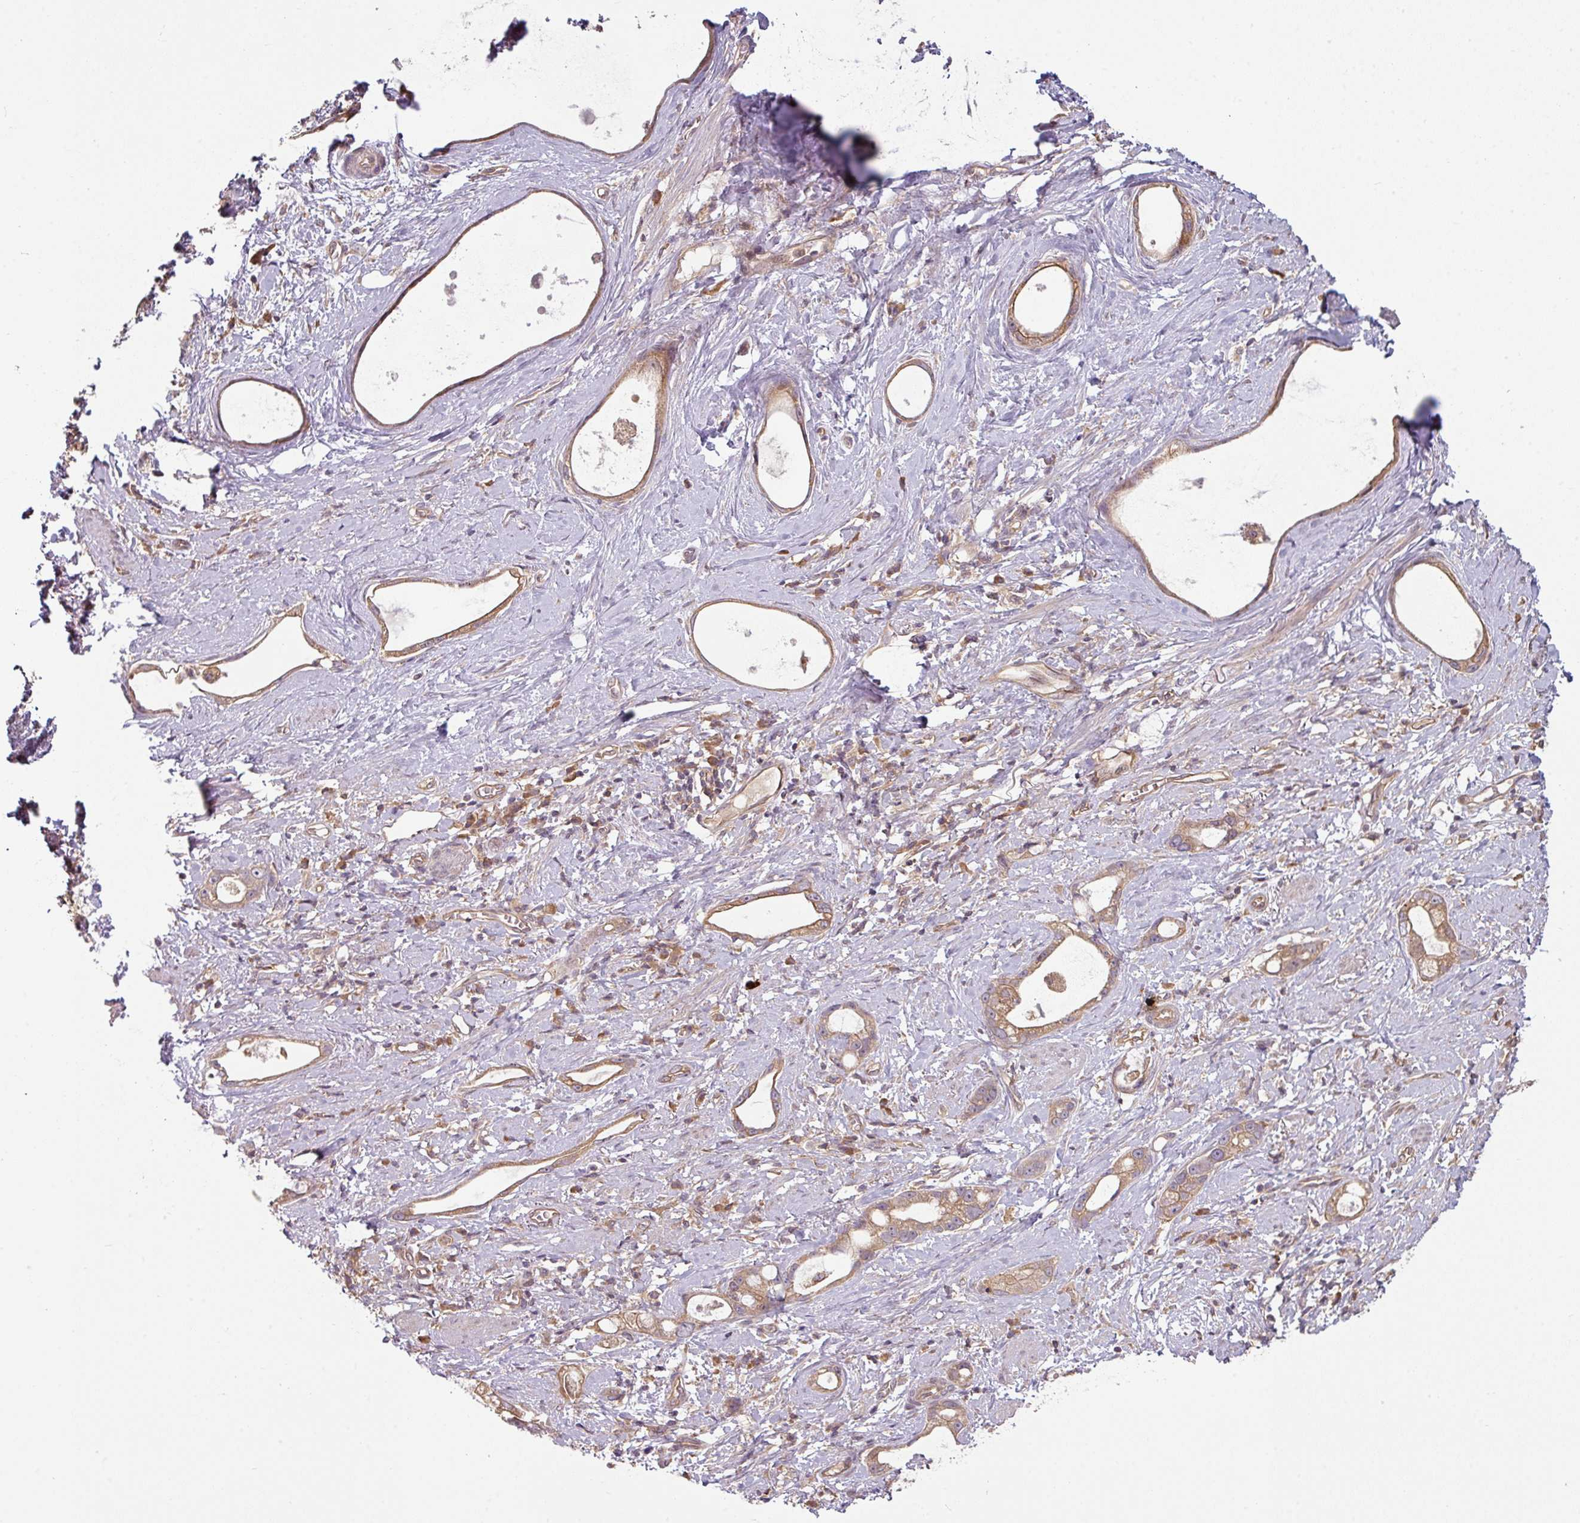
{"staining": {"intensity": "moderate", "quantity": ">75%", "location": "cytoplasmic/membranous"}, "tissue": "stomach cancer", "cell_type": "Tumor cells", "image_type": "cancer", "snomed": [{"axis": "morphology", "description": "Adenocarcinoma, NOS"}, {"axis": "topography", "description": "Stomach"}], "caption": "Protein expression analysis of human stomach cancer (adenocarcinoma) reveals moderate cytoplasmic/membranous positivity in about >75% of tumor cells. The protein of interest is shown in brown color, while the nuclei are stained blue.", "gene": "RNF31", "patient": {"sex": "male", "age": 55}}